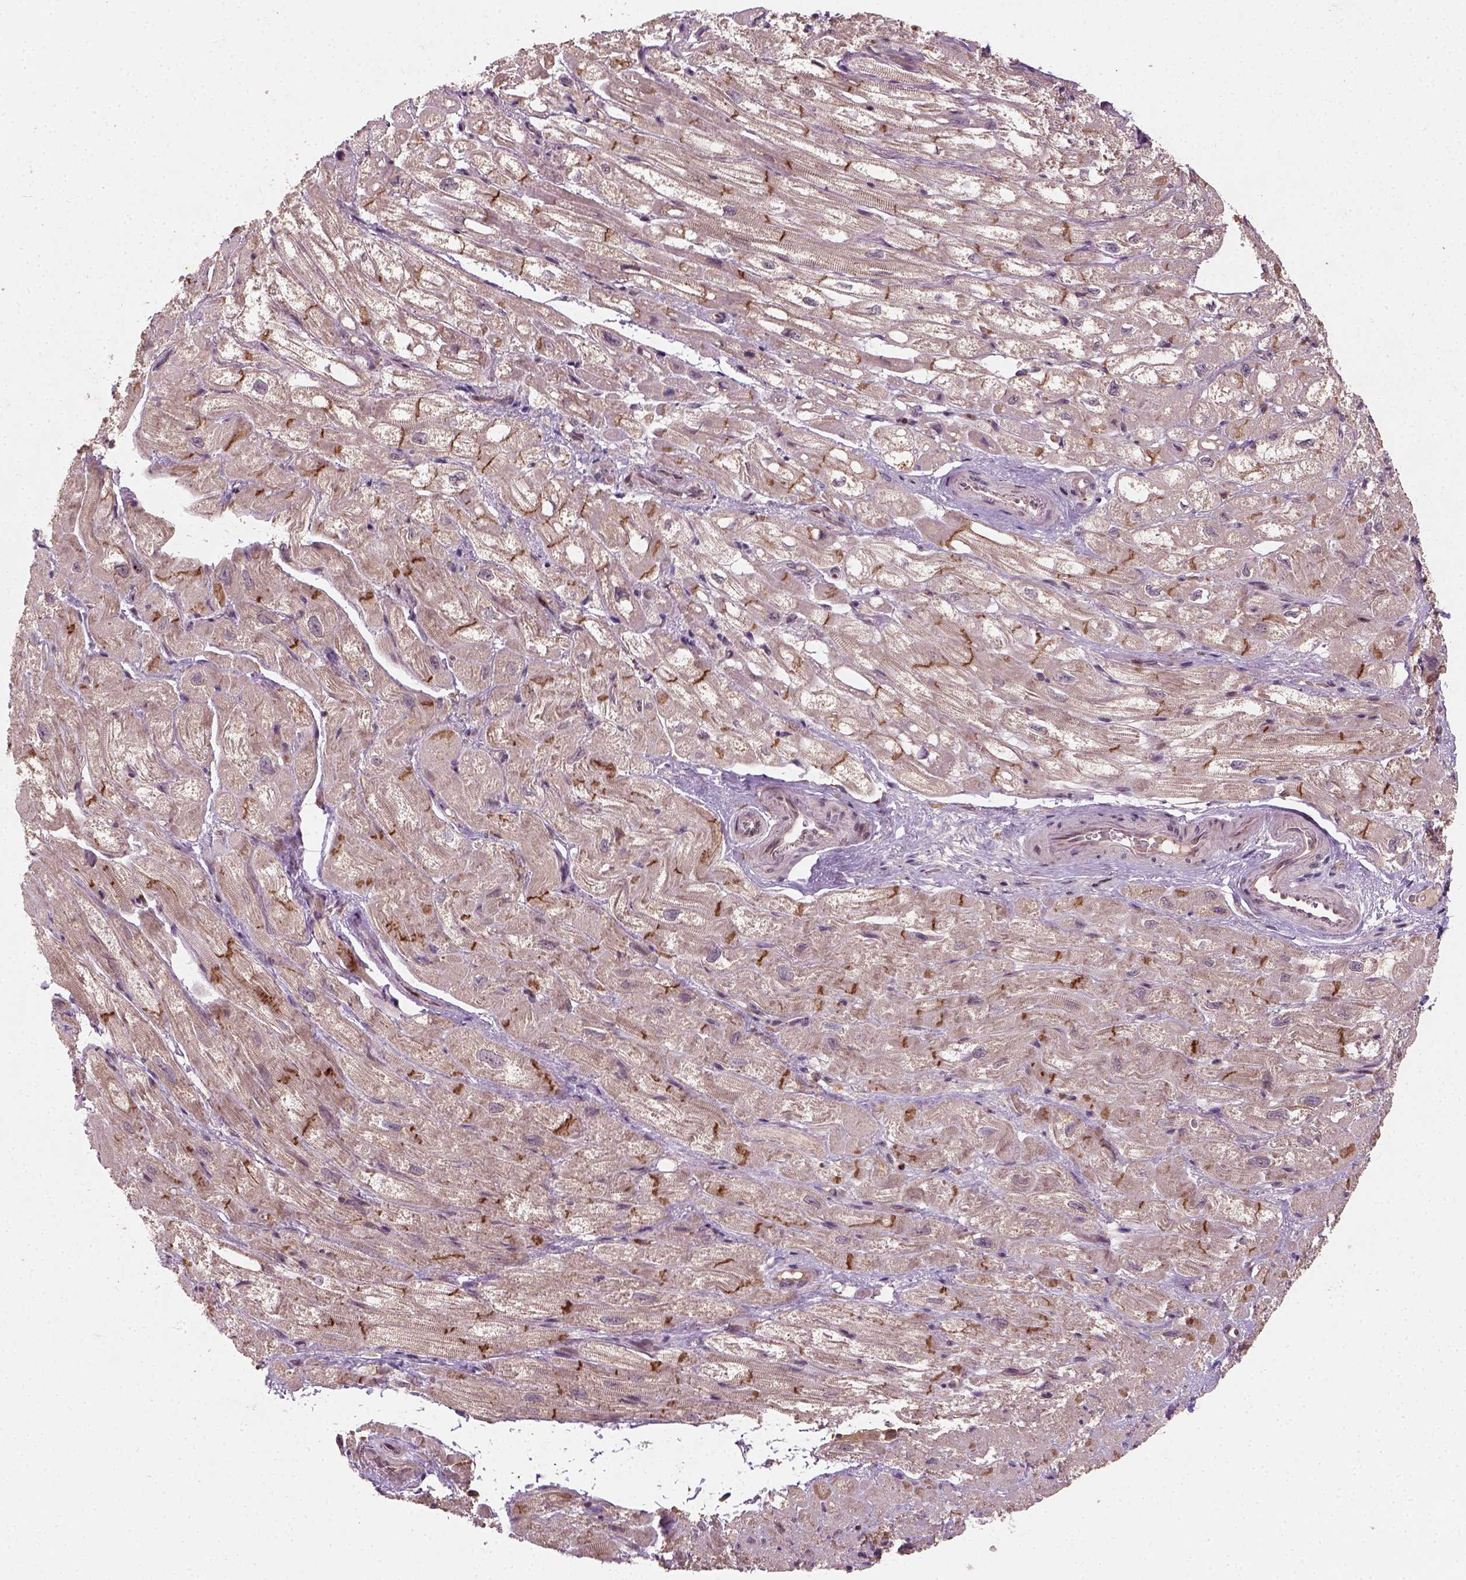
{"staining": {"intensity": "strong", "quantity": "25%-75%", "location": "cytoplasmic/membranous"}, "tissue": "heart muscle", "cell_type": "Cardiomyocytes", "image_type": "normal", "snomed": [{"axis": "morphology", "description": "Normal tissue, NOS"}, {"axis": "topography", "description": "Heart"}], "caption": "Heart muscle stained for a protein shows strong cytoplasmic/membranous positivity in cardiomyocytes. Nuclei are stained in blue.", "gene": "CAMKK1", "patient": {"sex": "female", "age": 69}}